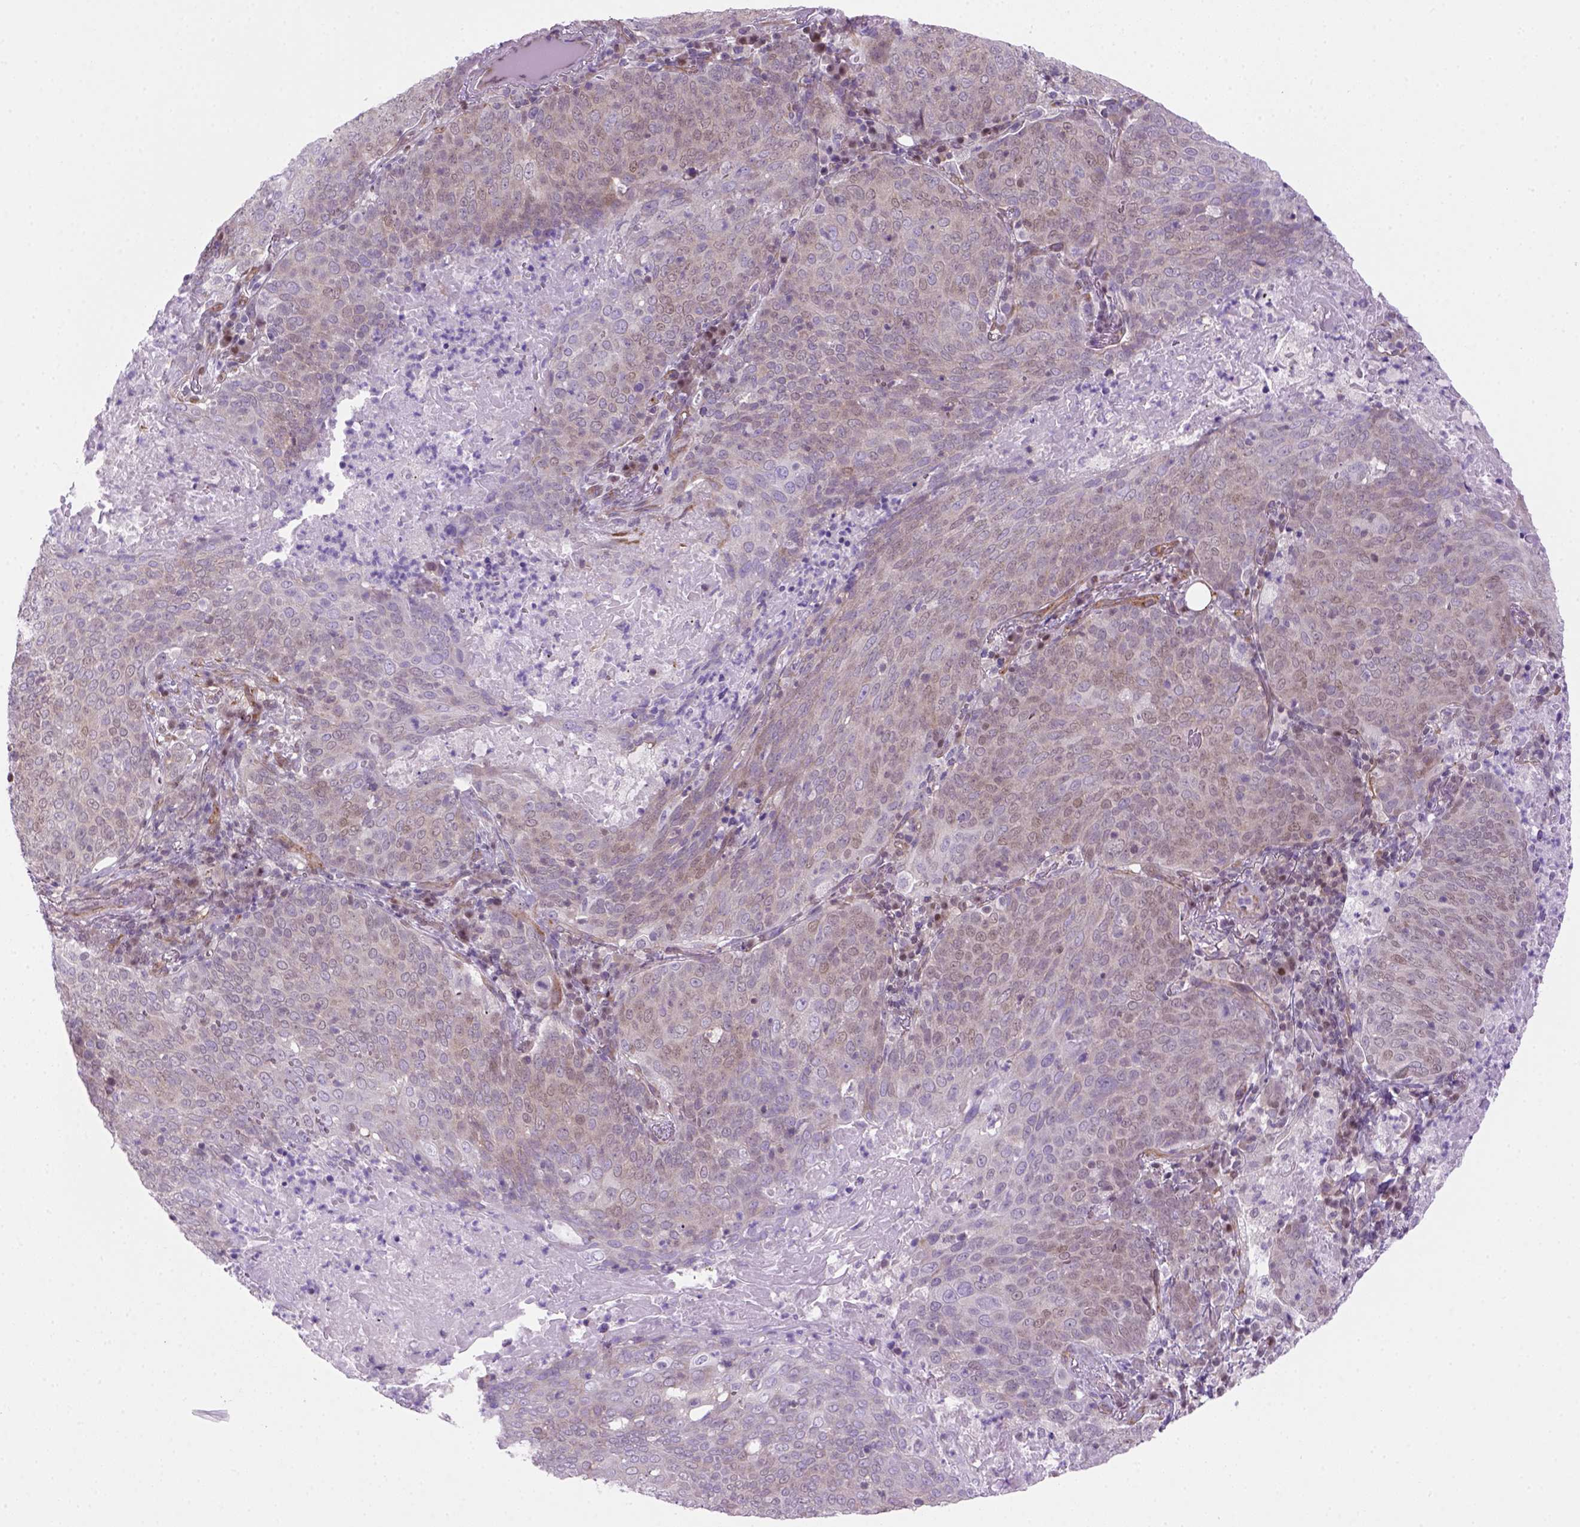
{"staining": {"intensity": "weak", "quantity": "<25%", "location": "nuclear"}, "tissue": "lung cancer", "cell_type": "Tumor cells", "image_type": "cancer", "snomed": [{"axis": "morphology", "description": "Squamous cell carcinoma, NOS"}, {"axis": "topography", "description": "Lung"}], "caption": "Tumor cells show no significant protein positivity in squamous cell carcinoma (lung).", "gene": "MGMT", "patient": {"sex": "male", "age": 82}}